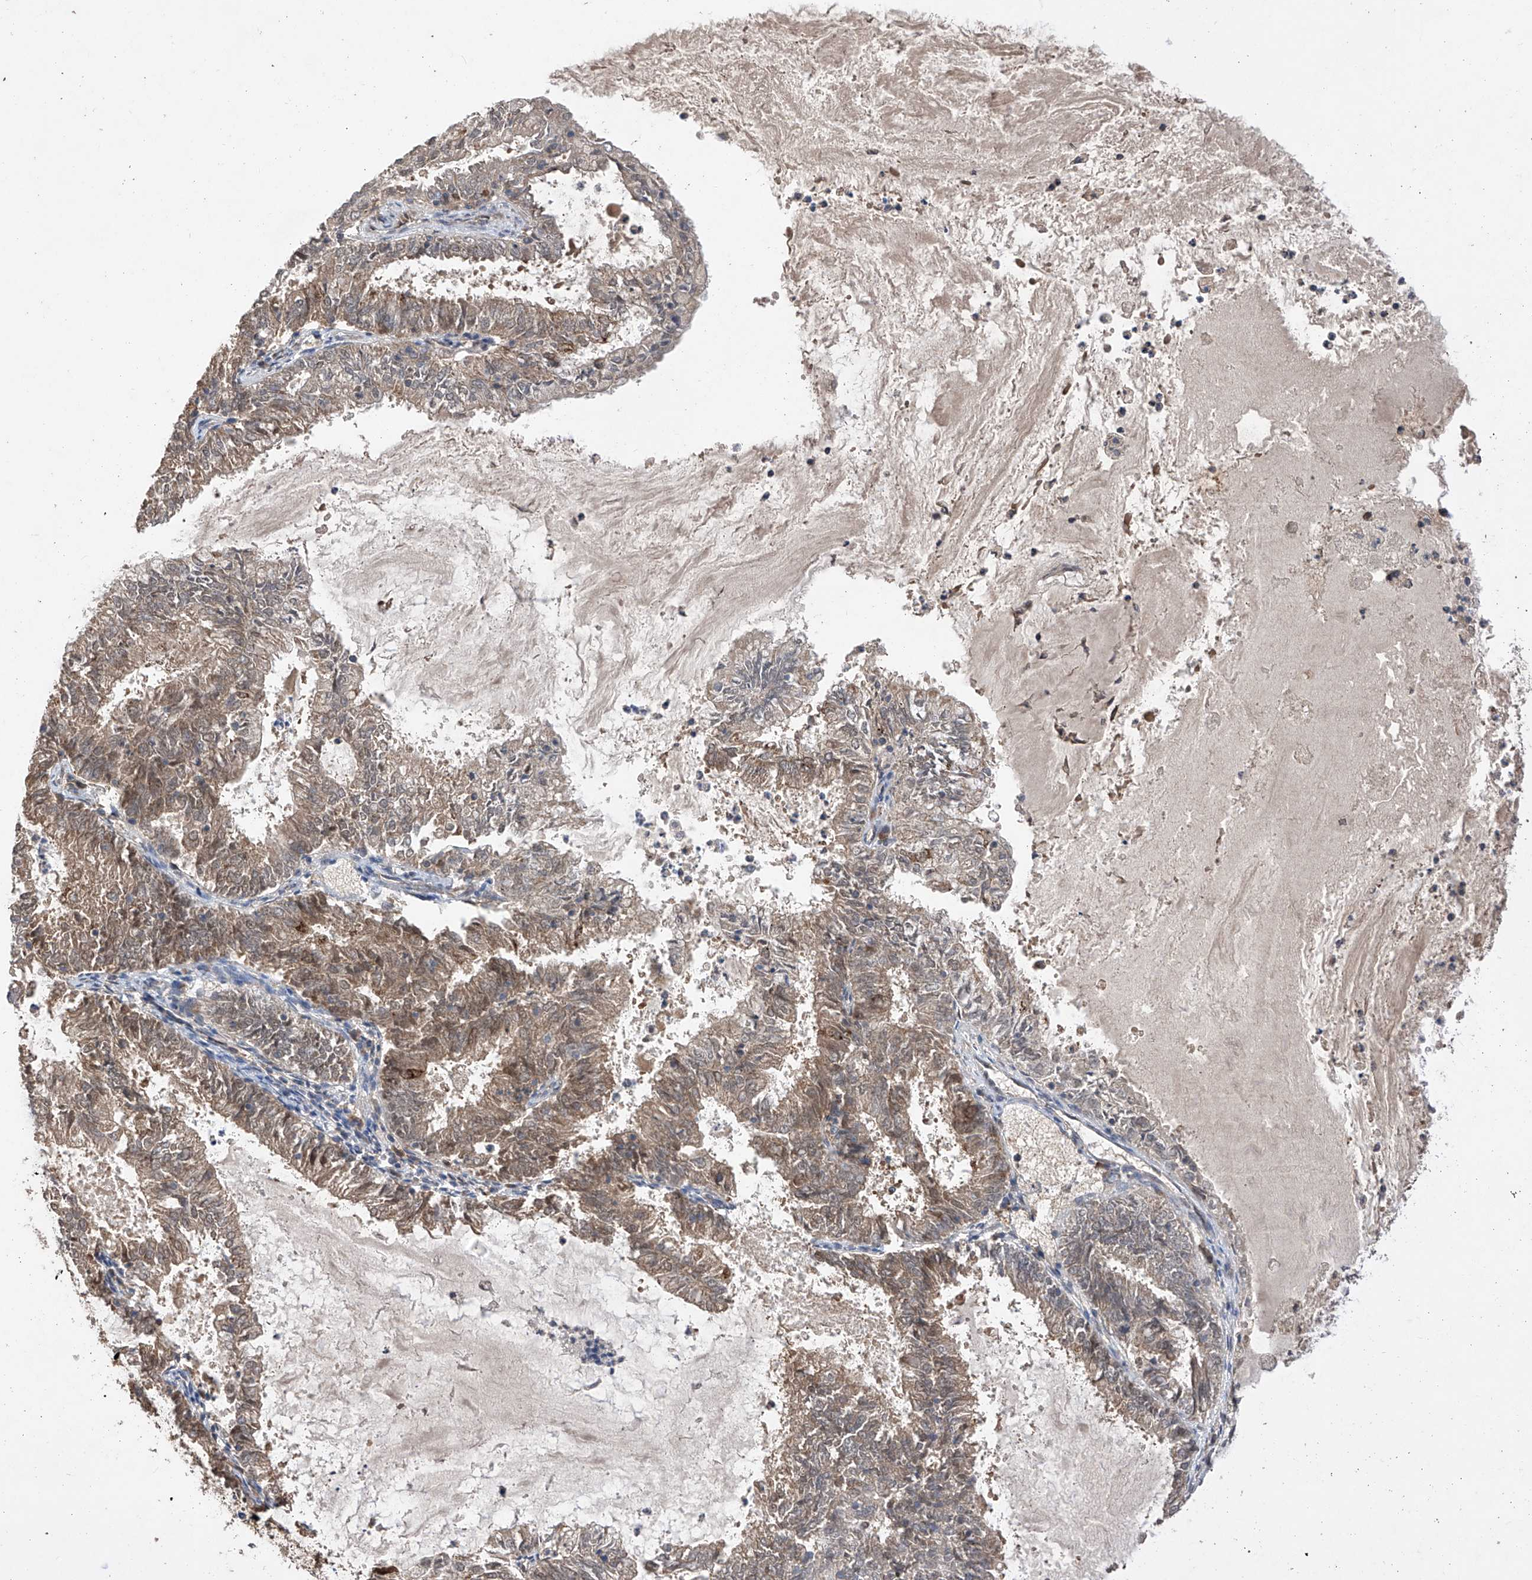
{"staining": {"intensity": "weak", "quantity": "25%-75%", "location": "cytoplasmic/membranous"}, "tissue": "endometrial cancer", "cell_type": "Tumor cells", "image_type": "cancer", "snomed": [{"axis": "morphology", "description": "Adenocarcinoma, NOS"}, {"axis": "topography", "description": "Endometrium"}], "caption": "Human endometrial cancer (adenocarcinoma) stained with a protein marker displays weak staining in tumor cells.", "gene": "SDHAF4", "patient": {"sex": "female", "age": 57}}